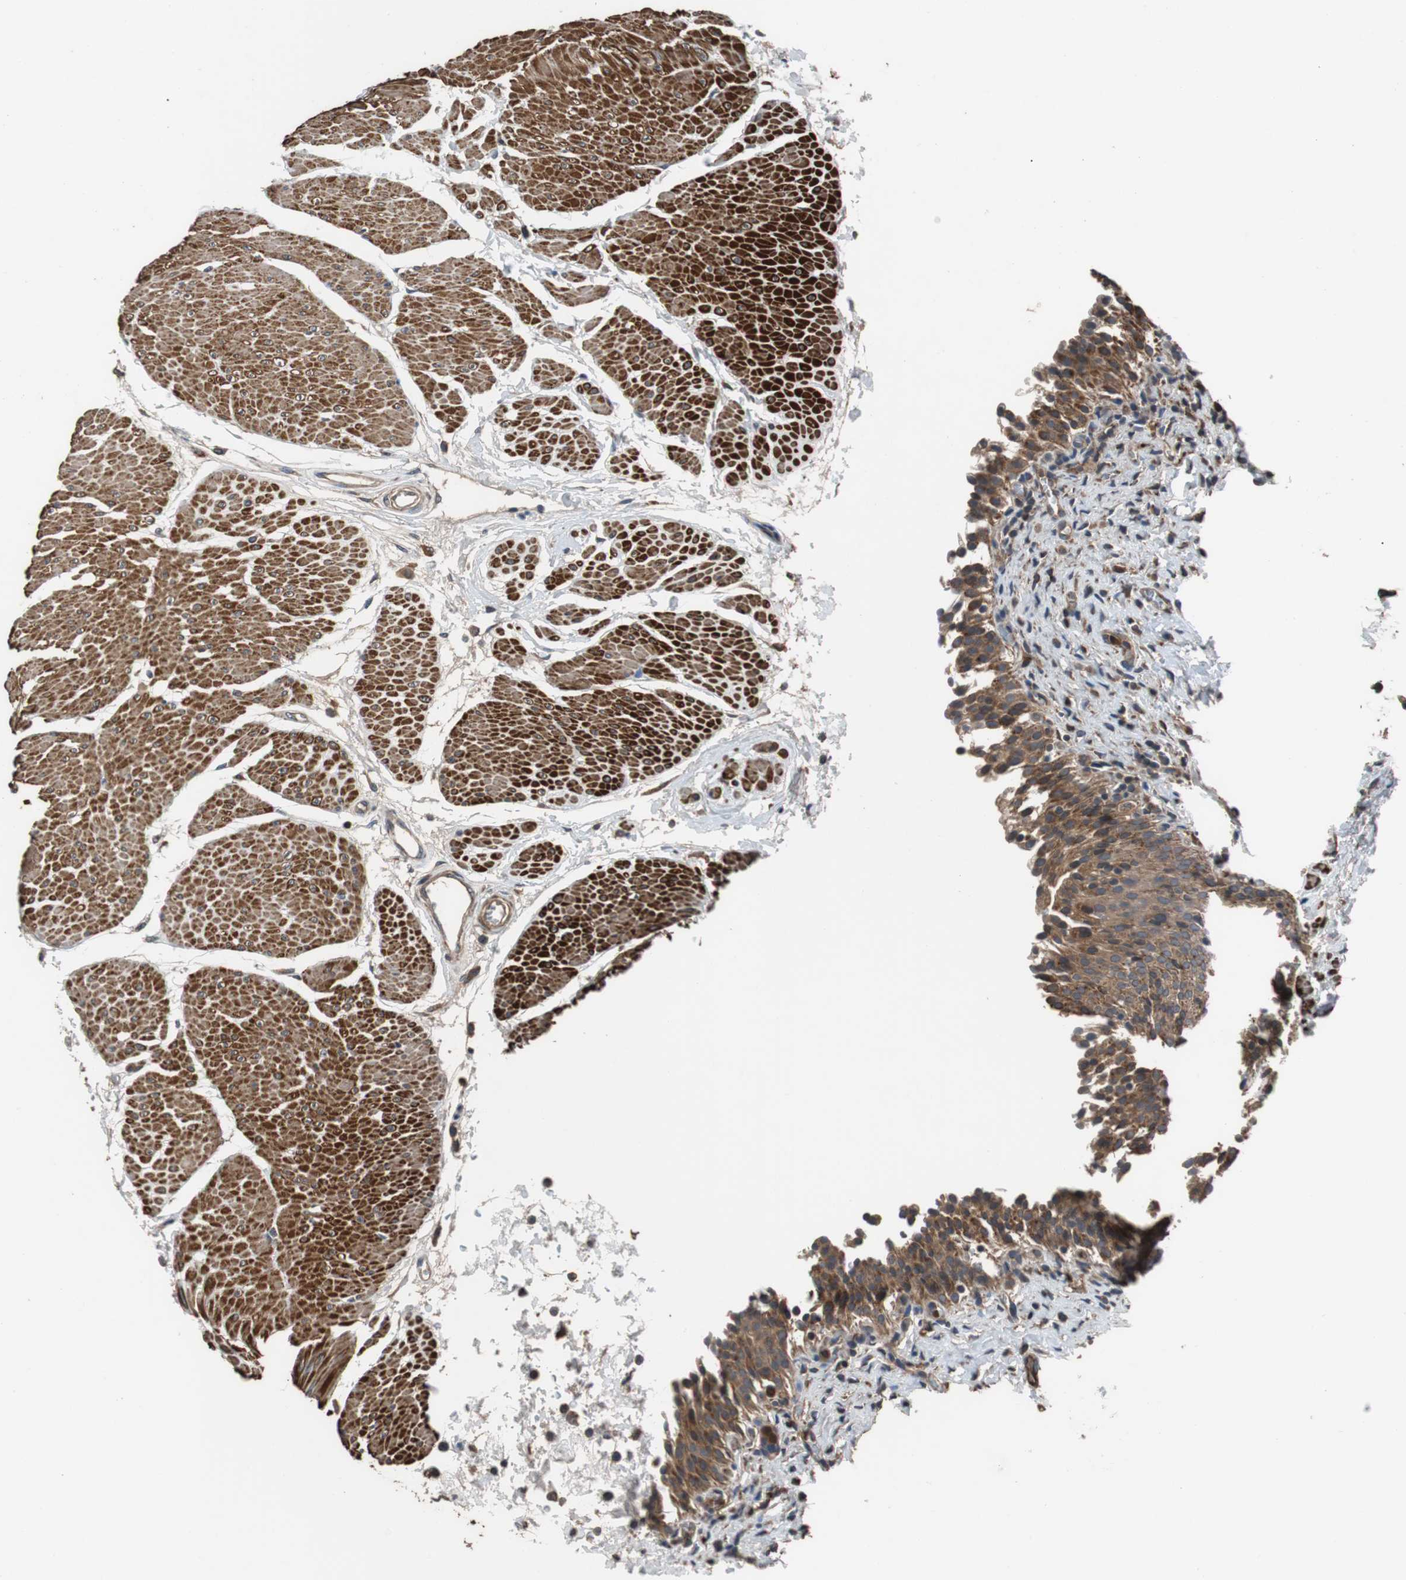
{"staining": {"intensity": "strong", "quantity": ">75%", "location": "cytoplasmic/membranous"}, "tissue": "urinary bladder", "cell_type": "Urothelial cells", "image_type": "normal", "snomed": [{"axis": "morphology", "description": "Normal tissue, NOS"}, {"axis": "topography", "description": "Urinary bladder"}], "caption": "Human urinary bladder stained for a protein (brown) displays strong cytoplasmic/membranous positive expression in approximately >75% of urothelial cells.", "gene": "PITRM1", "patient": {"sex": "male", "age": 51}}